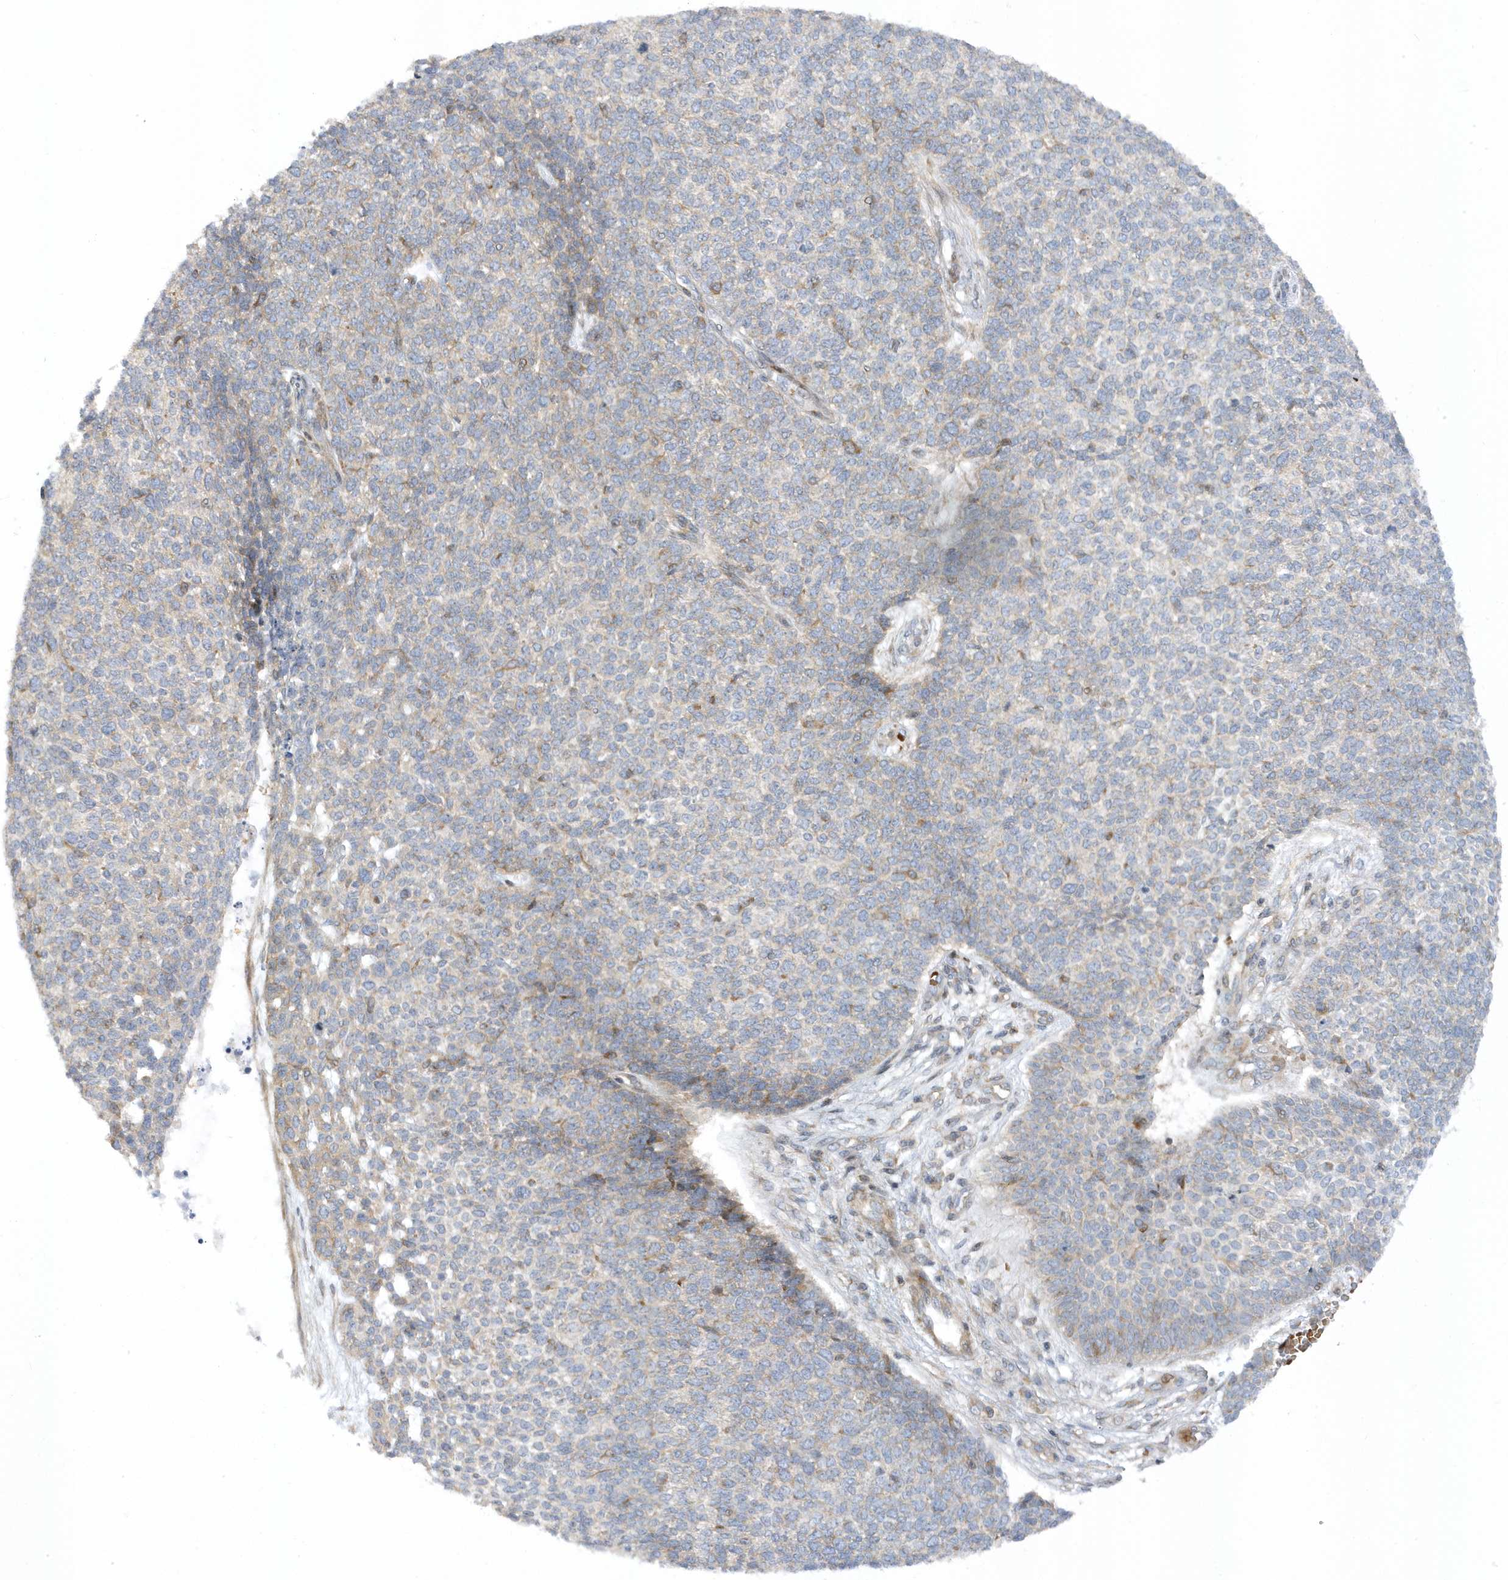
{"staining": {"intensity": "weak", "quantity": "<25%", "location": "cytoplasmic/membranous"}, "tissue": "skin cancer", "cell_type": "Tumor cells", "image_type": "cancer", "snomed": [{"axis": "morphology", "description": "Basal cell carcinoma"}, {"axis": "topography", "description": "Skin"}], "caption": "Tumor cells are negative for brown protein staining in basal cell carcinoma (skin).", "gene": "MAP7D3", "patient": {"sex": "female", "age": 84}}